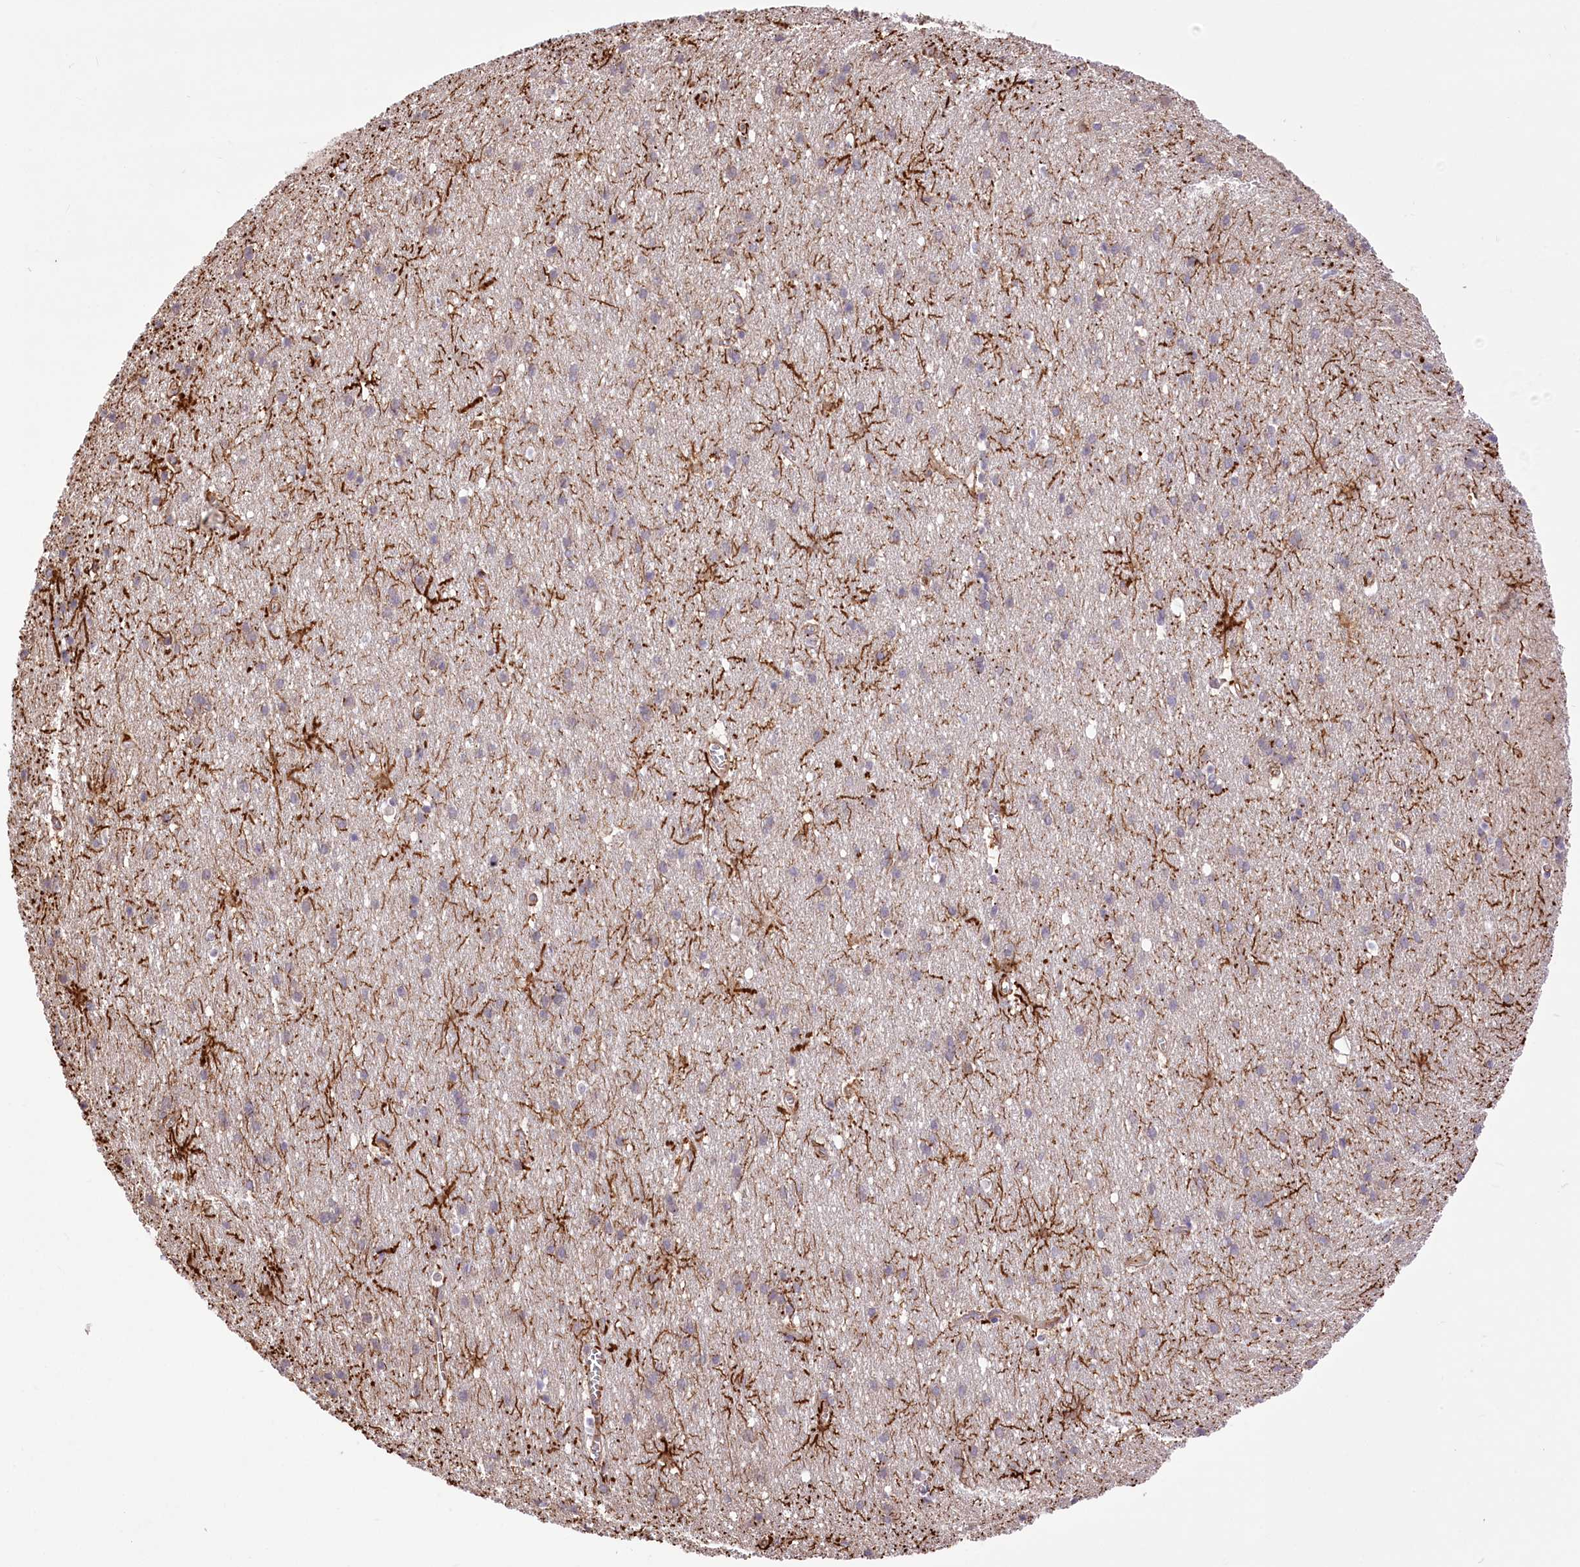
{"staining": {"intensity": "moderate", "quantity": ">75%", "location": "cytoplasmic/membranous"}, "tissue": "cerebral cortex", "cell_type": "Endothelial cells", "image_type": "normal", "snomed": [{"axis": "morphology", "description": "Normal tissue, NOS"}, {"axis": "topography", "description": "Cerebral cortex"}], "caption": "Moderate cytoplasmic/membranous protein staining is appreciated in approximately >75% of endothelial cells in cerebral cortex.", "gene": "TTC1", "patient": {"sex": "male", "age": 54}}